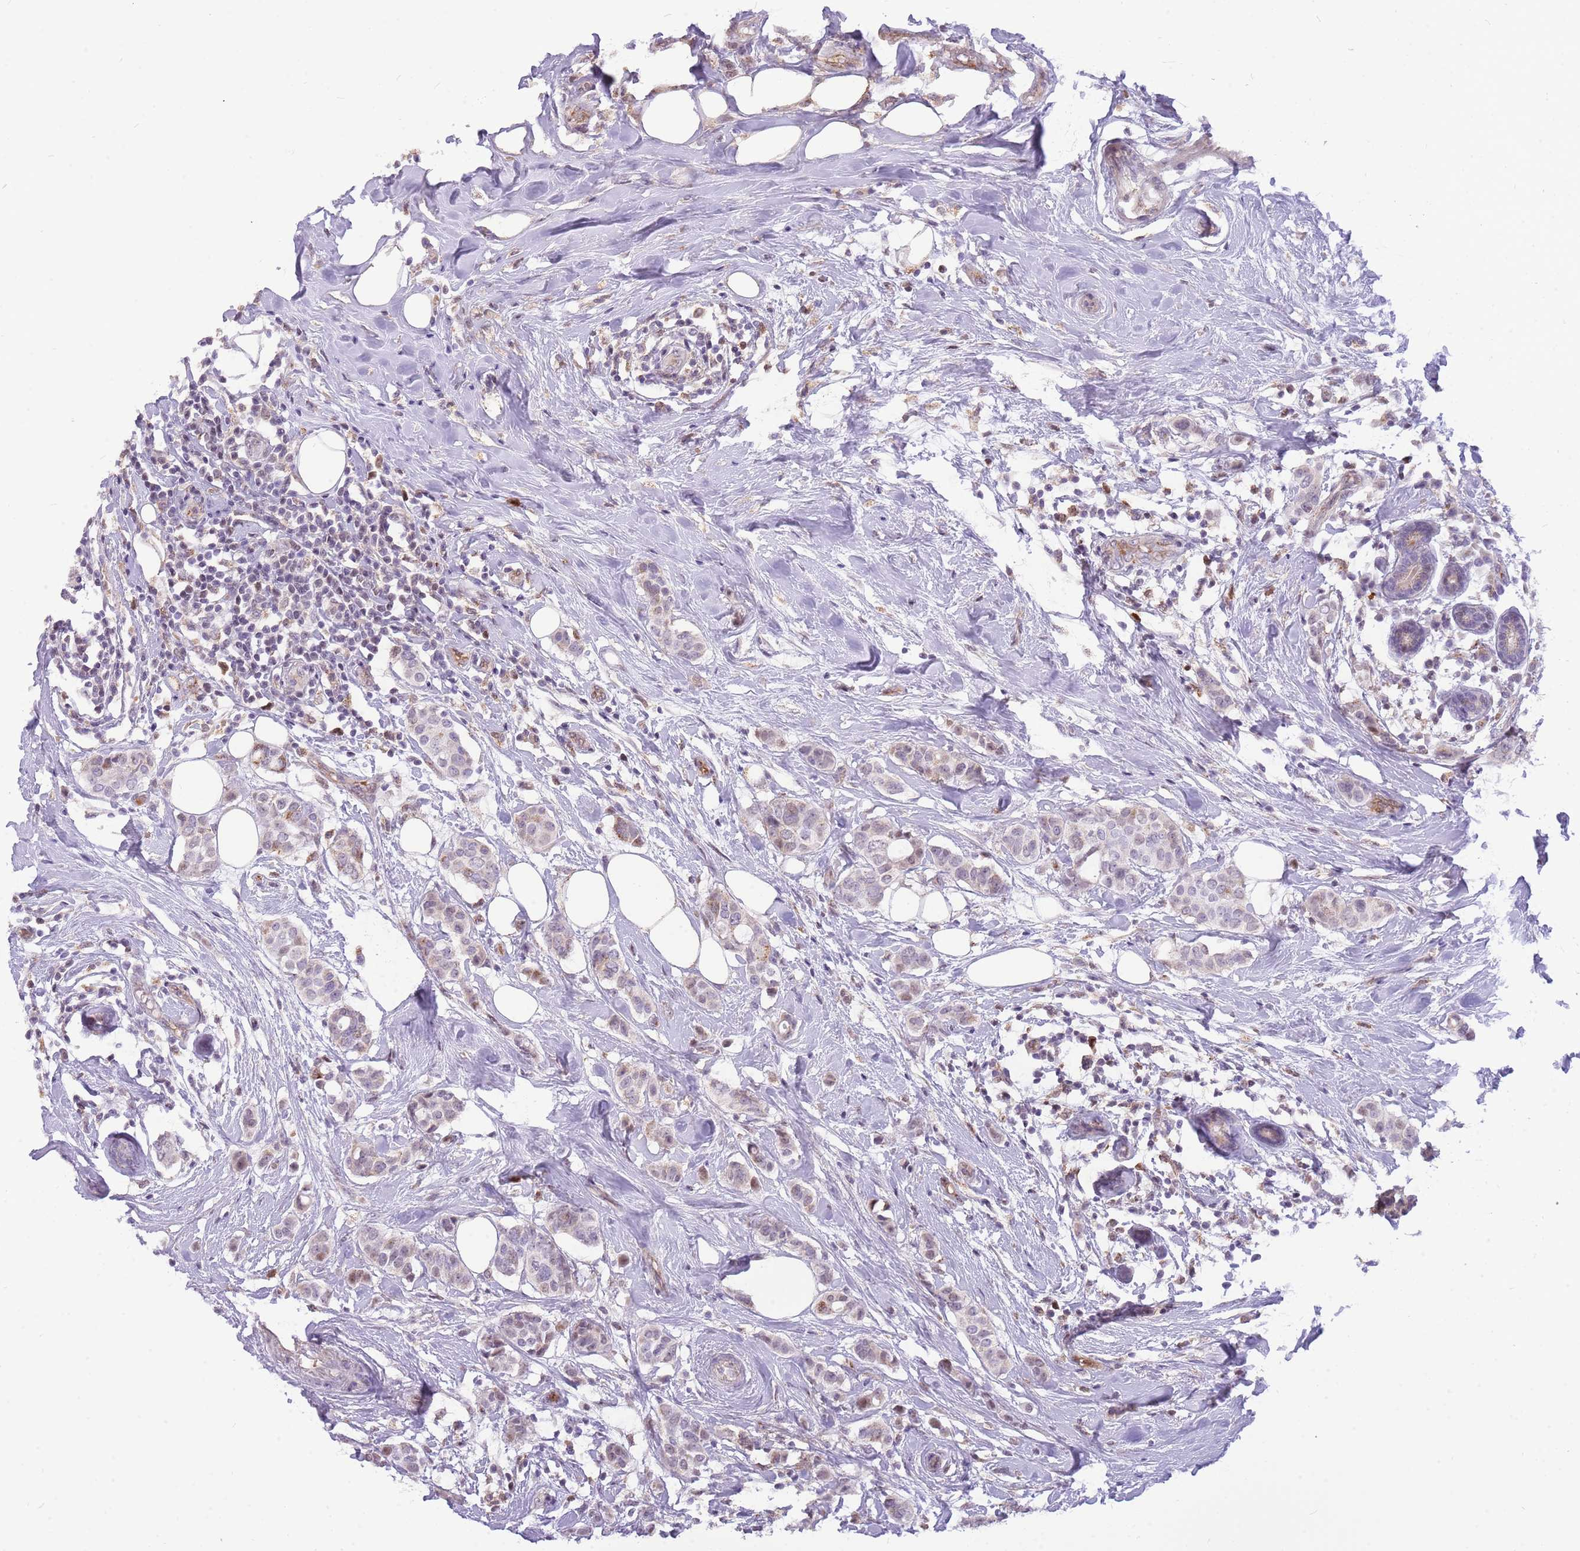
{"staining": {"intensity": "weak", "quantity": "25%-75%", "location": "nuclear"}, "tissue": "breast cancer", "cell_type": "Tumor cells", "image_type": "cancer", "snomed": [{"axis": "morphology", "description": "Lobular carcinoma"}, {"axis": "topography", "description": "Breast"}], "caption": "Protein staining of breast cancer tissue reveals weak nuclear expression in about 25%-75% of tumor cells. The protein of interest is stained brown, and the nuclei are stained in blue (DAB (3,3'-diaminobenzidine) IHC with brightfield microscopy, high magnification).", "gene": "PCNX1", "patient": {"sex": "female", "age": 51}}